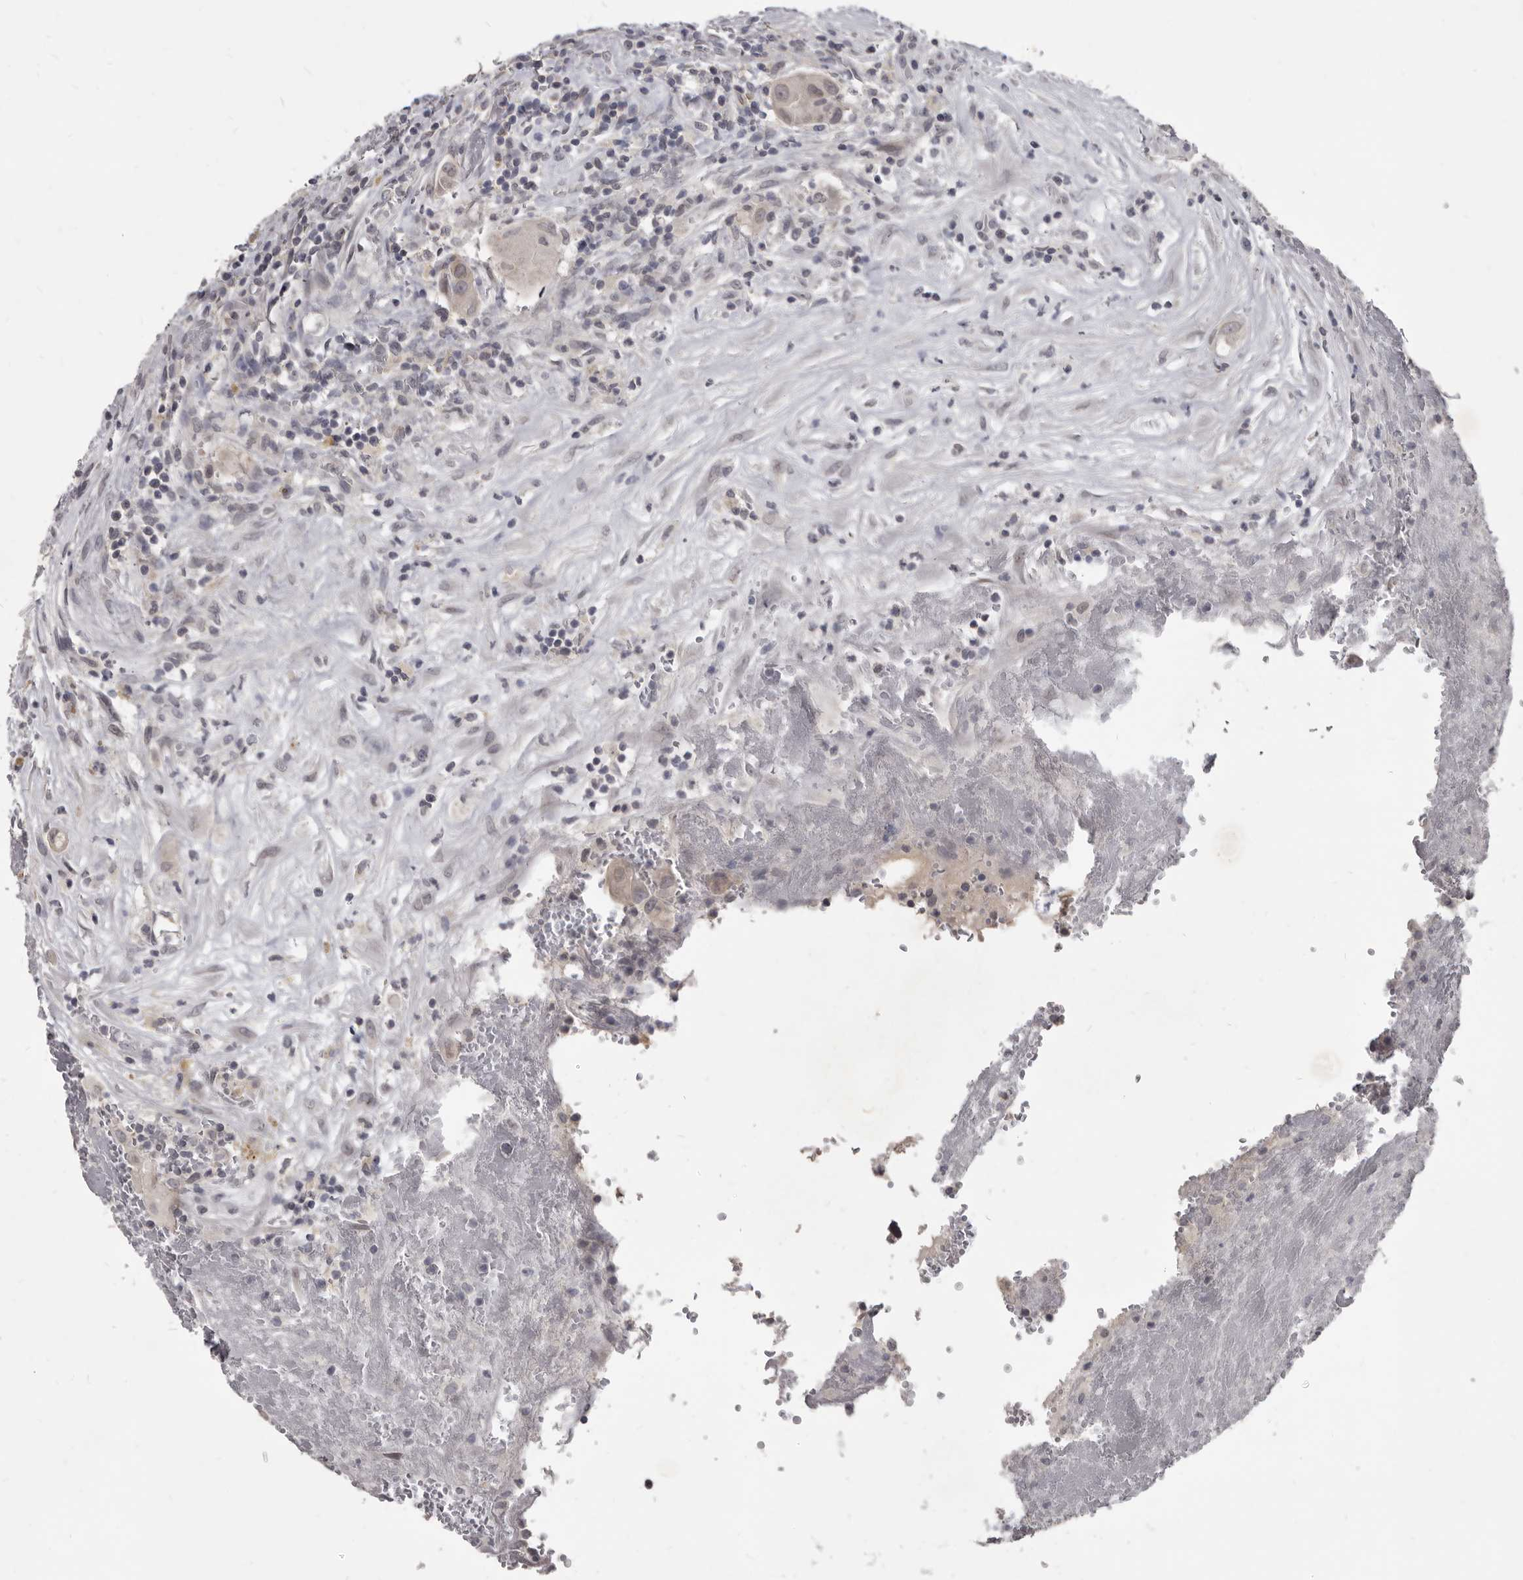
{"staining": {"intensity": "negative", "quantity": "none", "location": "none"}, "tissue": "thyroid cancer", "cell_type": "Tumor cells", "image_type": "cancer", "snomed": [{"axis": "morphology", "description": "Papillary adenocarcinoma, NOS"}, {"axis": "topography", "description": "Thyroid gland"}], "caption": "An image of human thyroid papillary adenocarcinoma is negative for staining in tumor cells. Nuclei are stained in blue.", "gene": "SULT1E1", "patient": {"sex": "male", "age": 77}}